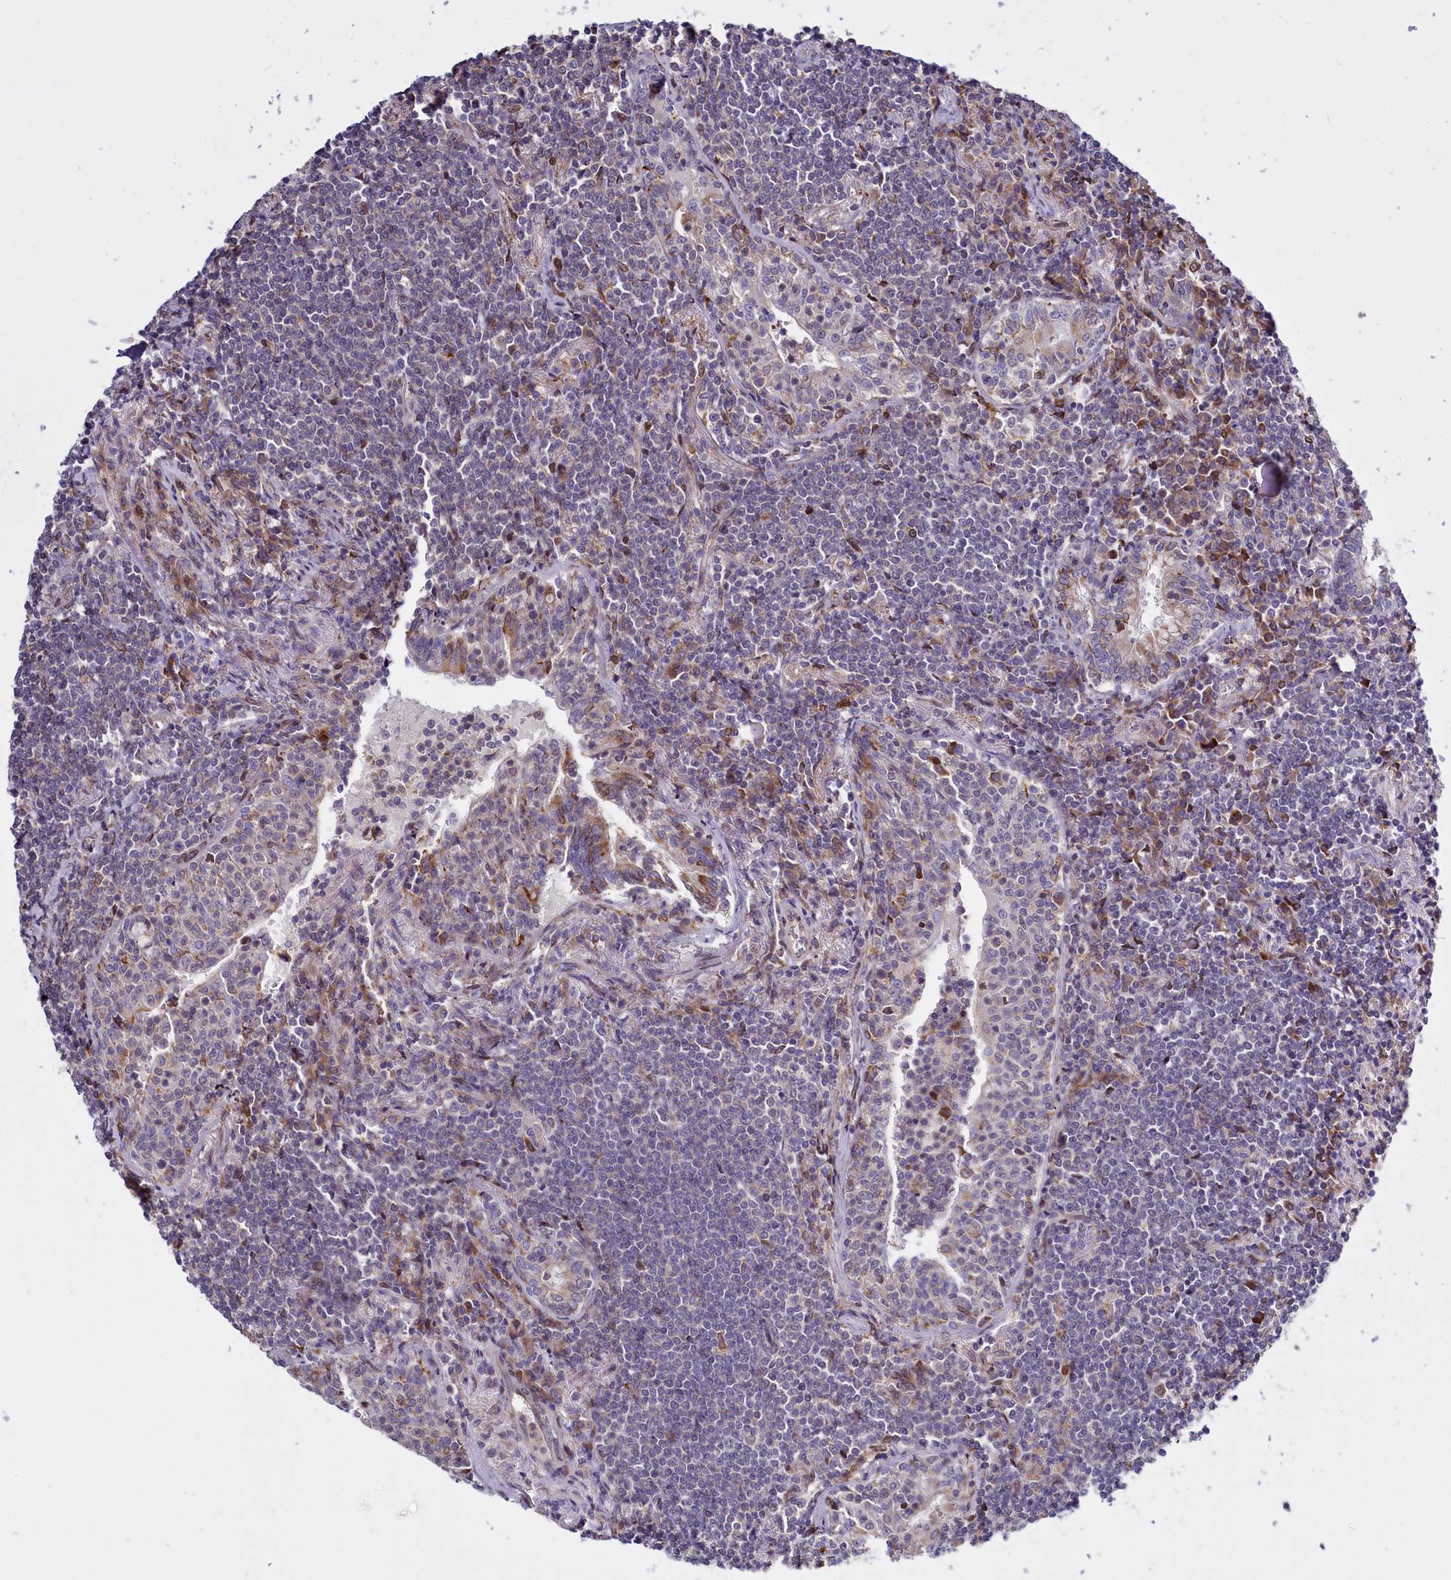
{"staining": {"intensity": "negative", "quantity": "none", "location": "none"}, "tissue": "lymphoma", "cell_type": "Tumor cells", "image_type": "cancer", "snomed": [{"axis": "morphology", "description": "Malignant lymphoma, non-Hodgkin's type, Low grade"}, {"axis": "topography", "description": "Lung"}], "caption": "Immunohistochemistry micrograph of human low-grade malignant lymphoma, non-Hodgkin's type stained for a protein (brown), which displays no expression in tumor cells. (Brightfield microscopy of DAB immunohistochemistry at high magnification).", "gene": "RAPGEF4", "patient": {"sex": "female", "age": 71}}